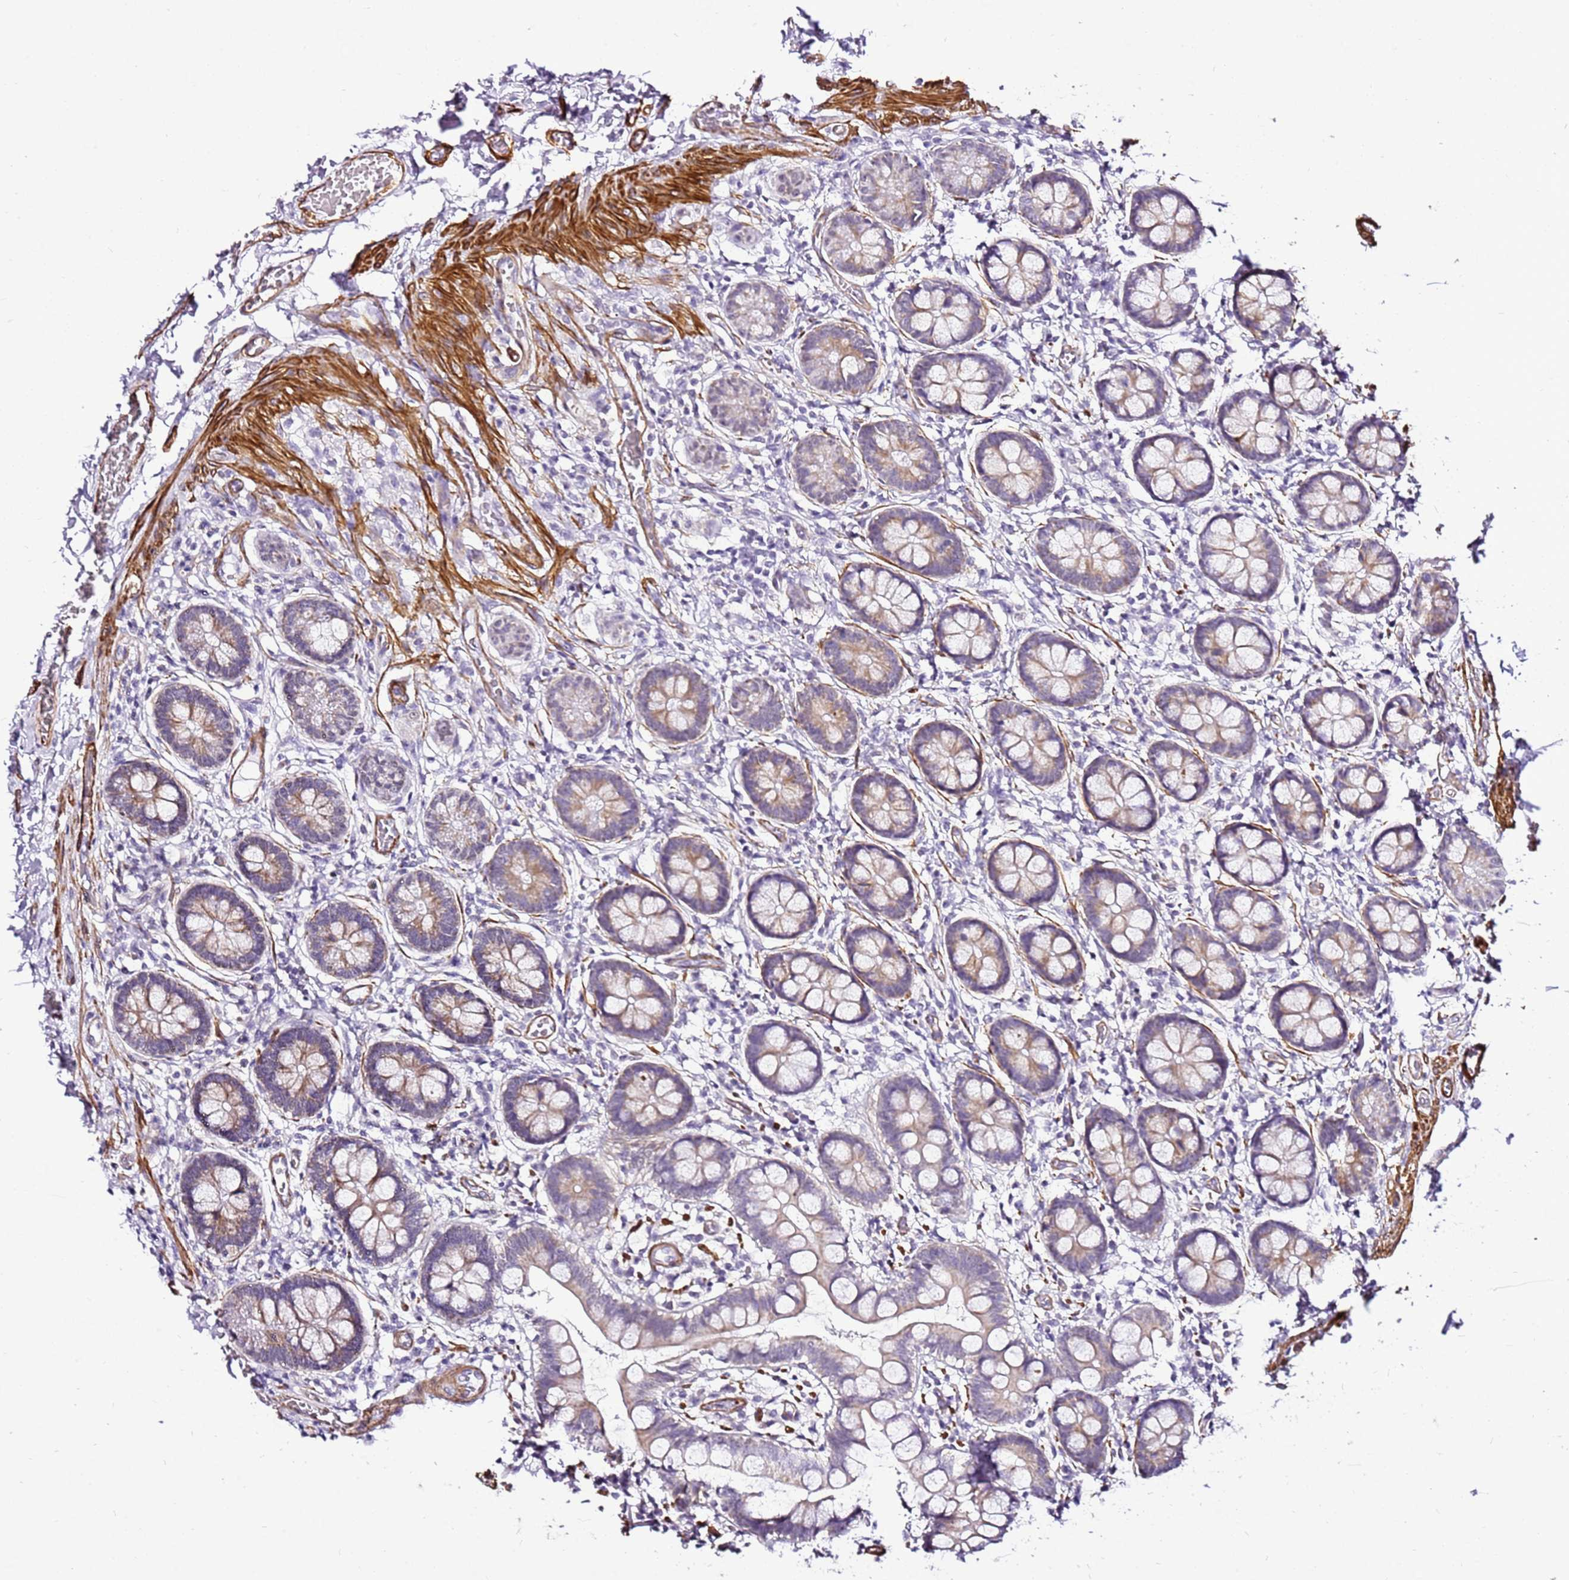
{"staining": {"intensity": "weak", "quantity": "25%-75%", "location": "cytoplasmic/membranous,nuclear"}, "tissue": "small intestine", "cell_type": "Glandular cells", "image_type": "normal", "snomed": [{"axis": "morphology", "description": "Normal tissue, NOS"}, {"axis": "topography", "description": "Small intestine"}], "caption": "Immunohistochemical staining of benign human small intestine exhibits 25%-75% levels of weak cytoplasmic/membranous,nuclear protein positivity in about 25%-75% of glandular cells.", "gene": "SMIM4", "patient": {"sex": "male", "age": 52}}